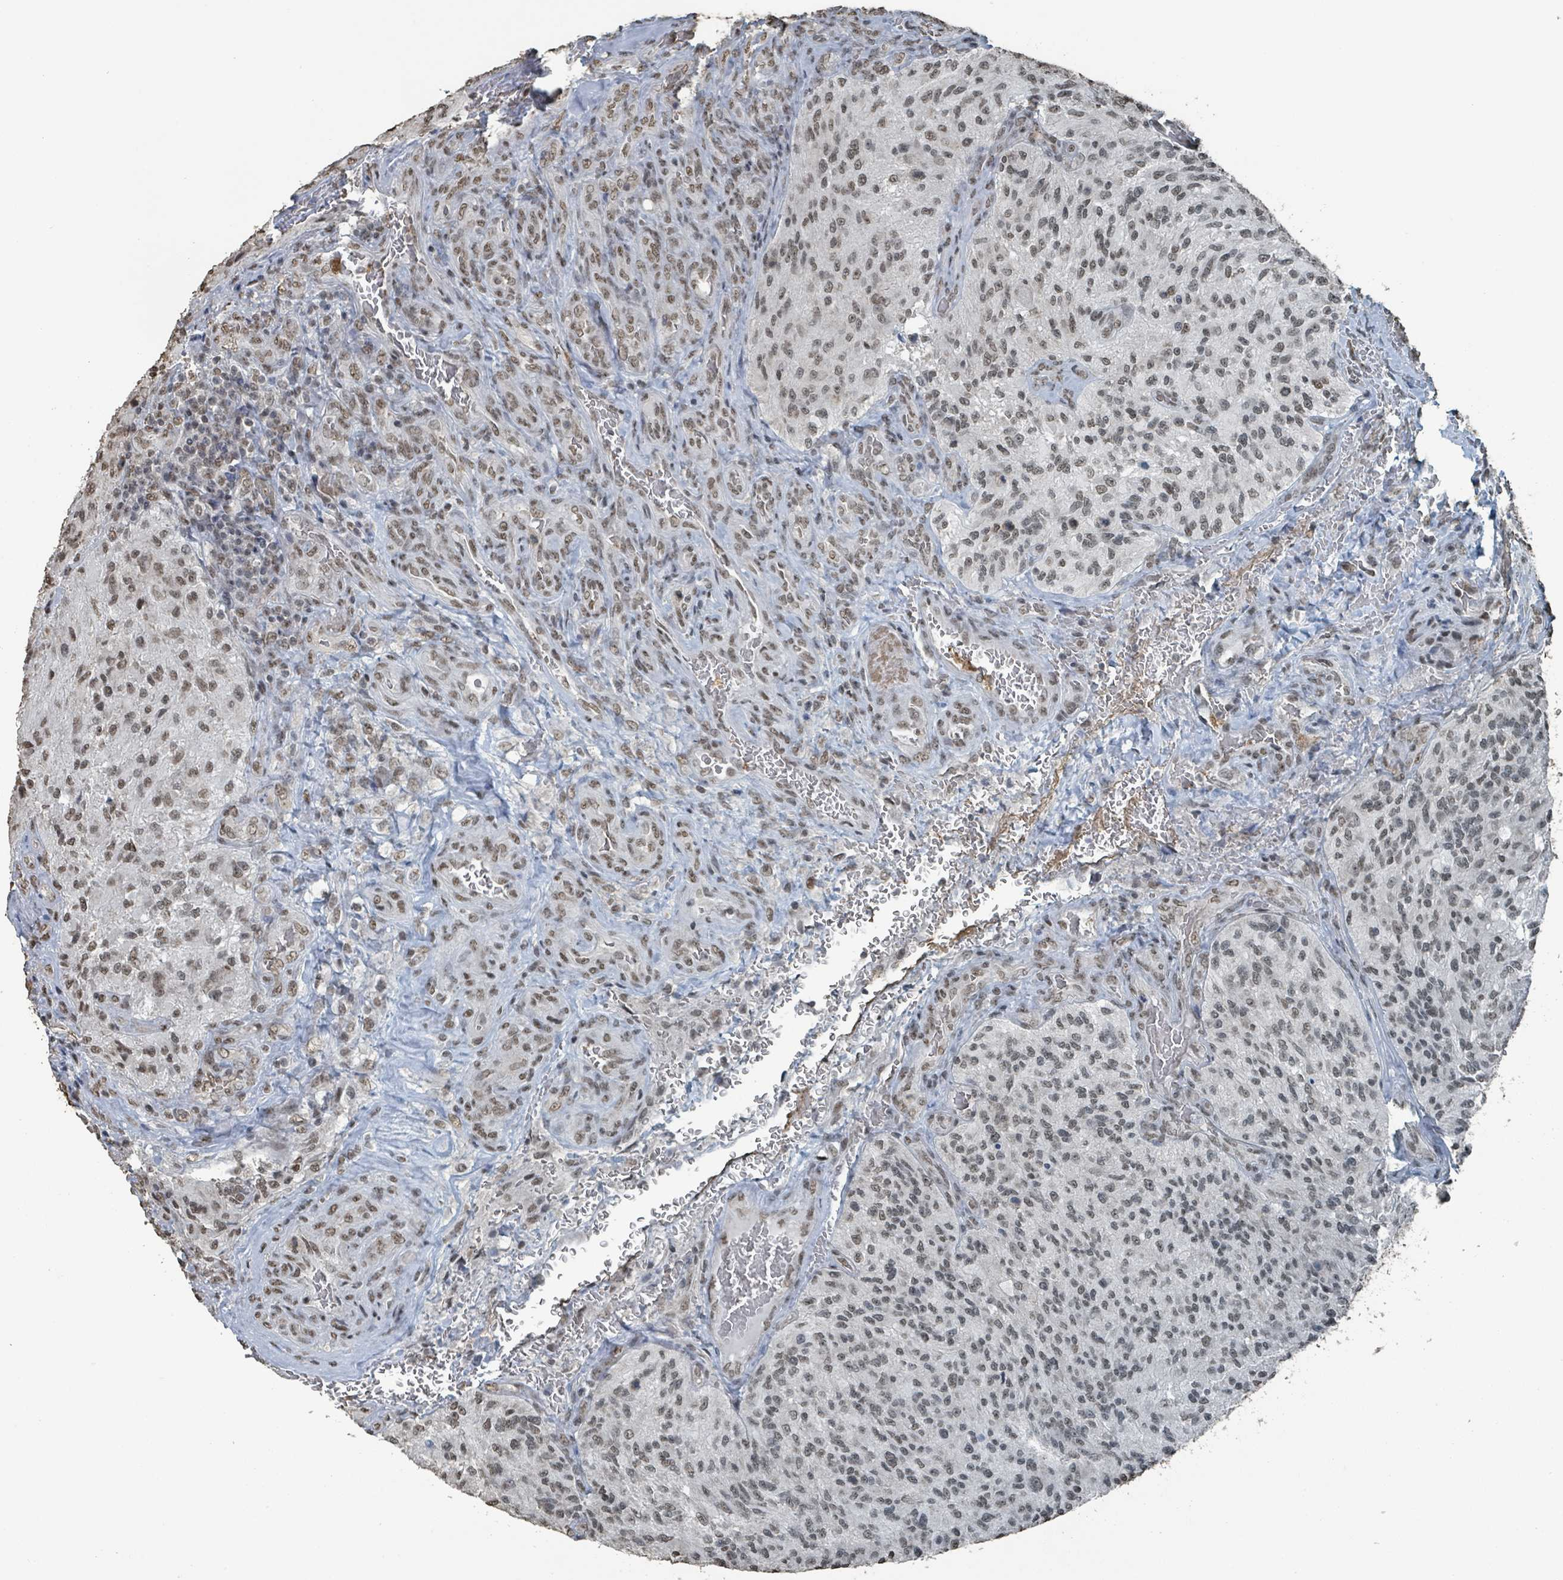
{"staining": {"intensity": "moderate", "quantity": ">75%", "location": "nuclear"}, "tissue": "glioma", "cell_type": "Tumor cells", "image_type": "cancer", "snomed": [{"axis": "morphology", "description": "Normal tissue, NOS"}, {"axis": "morphology", "description": "Glioma, malignant, High grade"}, {"axis": "topography", "description": "Cerebral cortex"}], "caption": "High-power microscopy captured an immunohistochemistry (IHC) photomicrograph of glioma, revealing moderate nuclear staining in approximately >75% of tumor cells.", "gene": "PHIP", "patient": {"sex": "male", "age": 56}}